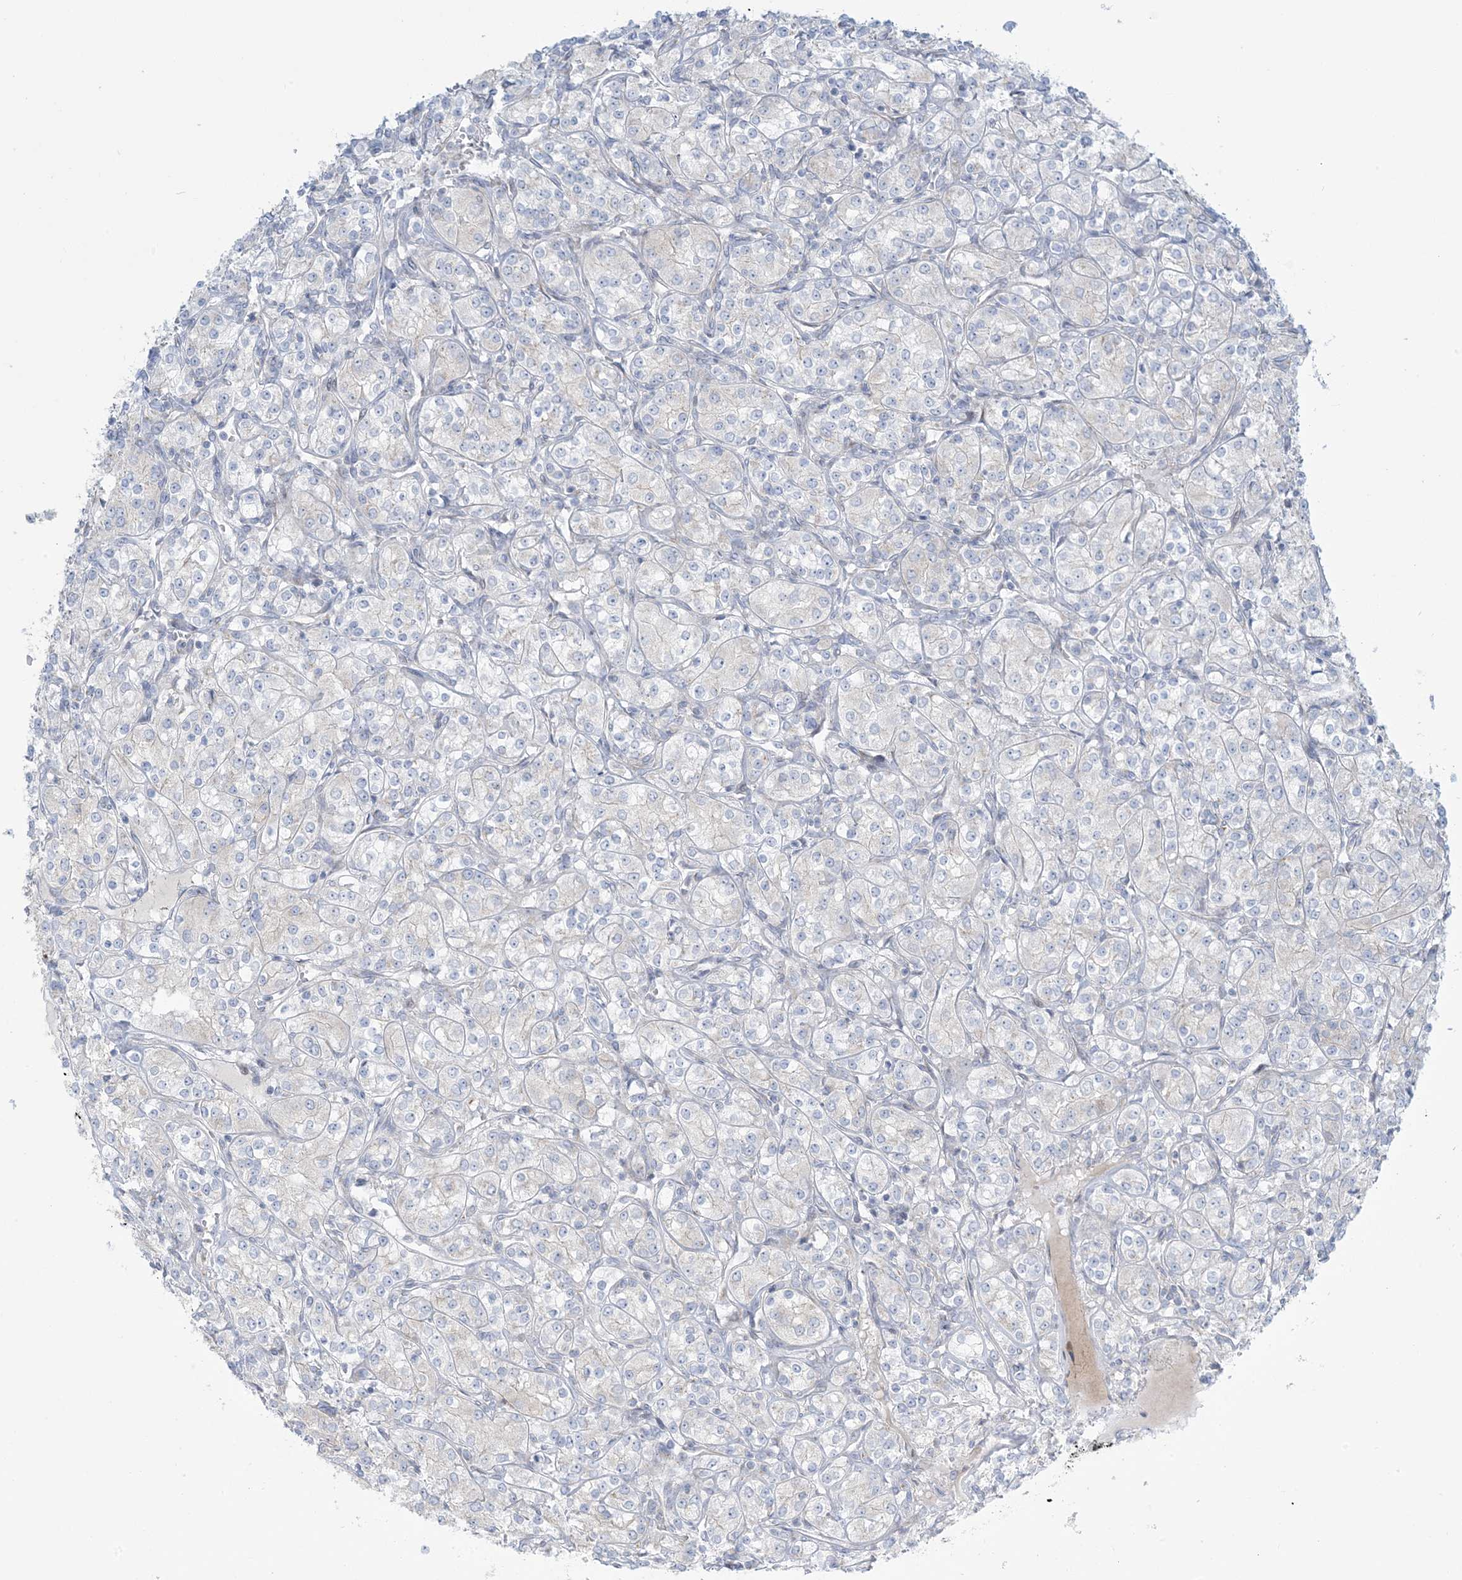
{"staining": {"intensity": "negative", "quantity": "none", "location": "none"}, "tissue": "renal cancer", "cell_type": "Tumor cells", "image_type": "cancer", "snomed": [{"axis": "morphology", "description": "Adenocarcinoma, NOS"}, {"axis": "topography", "description": "Kidney"}], "caption": "Immunohistochemistry image of renal cancer stained for a protein (brown), which demonstrates no expression in tumor cells.", "gene": "AFTPH", "patient": {"sex": "male", "age": 77}}